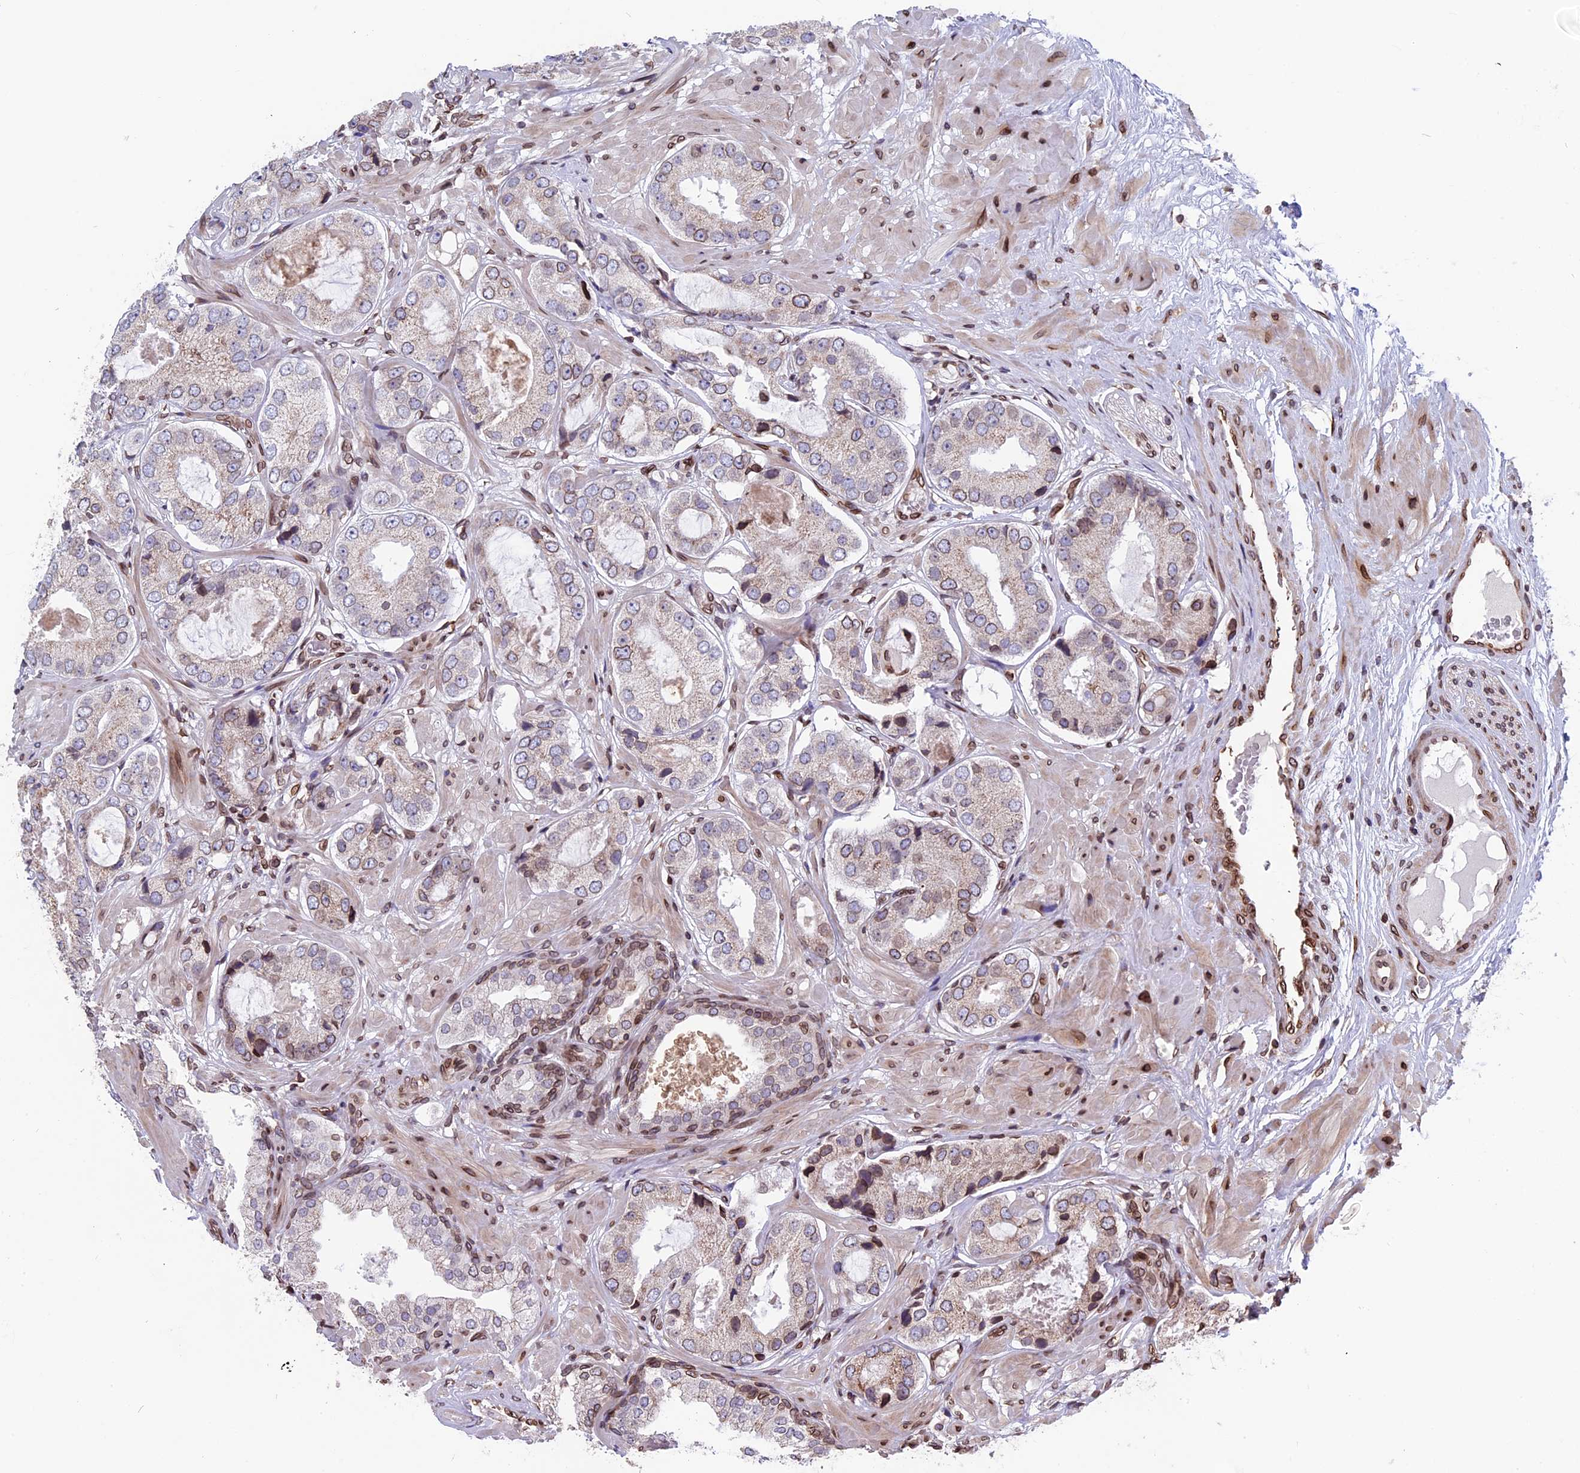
{"staining": {"intensity": "moderate", "quantity": "25%-75%", "location": "cytoplasmic/membranous,nuclear"}, "tissue": "prostate cancer", "cell_type": "Tumor cells", "image_type": "cancer", "snomed": [{"axis": "morphology", "description": "Adenocarcinoma, High grade"}, {"axis": "topography", "description": "Prostate"}], "caption": "Brown immunohistochemical staining in human adenocarcinoma (high-grade) (prostate) demonstrates moderate cytoplasmic/membranous and nuclear positivity in approximately 25%-75% of tumor cells.", "gene": "PTCHD4", "patient": {"sex": "male", "age": 59}}